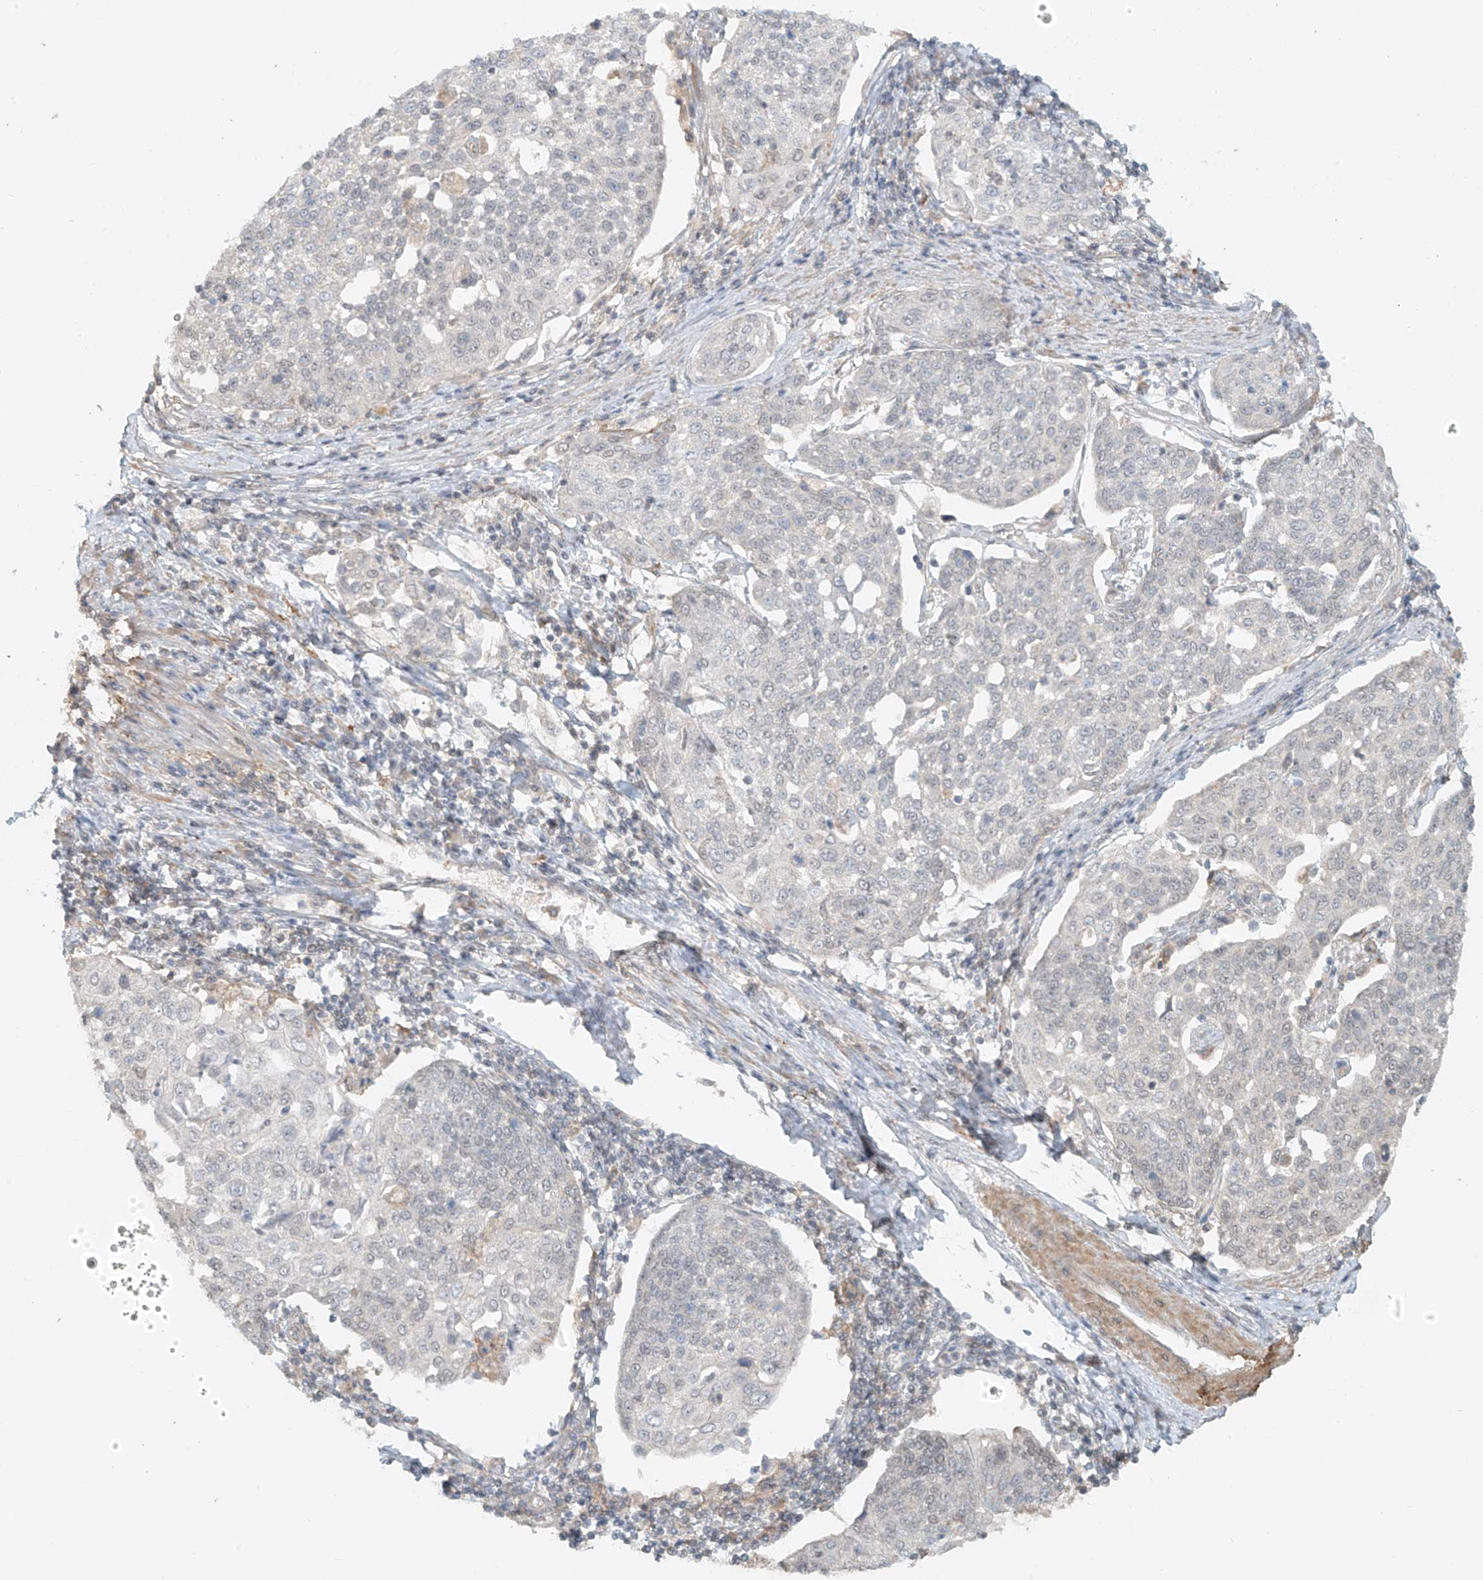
{"staining": {"intensity": "negative", "quantity": "none", "location": "none"}, "tissue": "cervical cancer", "cell_type": "Tumor cells", "image_type": "cancer", "snomed": [{"axis": "morphology", "description": "Squamous cell carcinoma, NOS"}, {"axis": "topography", "description": "Cervix"}], "caption": "DAB (3,3'-diaminobenzidine) immunohistochemical staining of cervical squamous cell carcinoma displays no significant positivity in tumor cells. (Stains: DAB IHC with hematoxylin counter stain, Microscopy: brightfield microscopy at high magnification).", "gene": "ABCD1", "patient": {"sex": "female", "age": 34}}